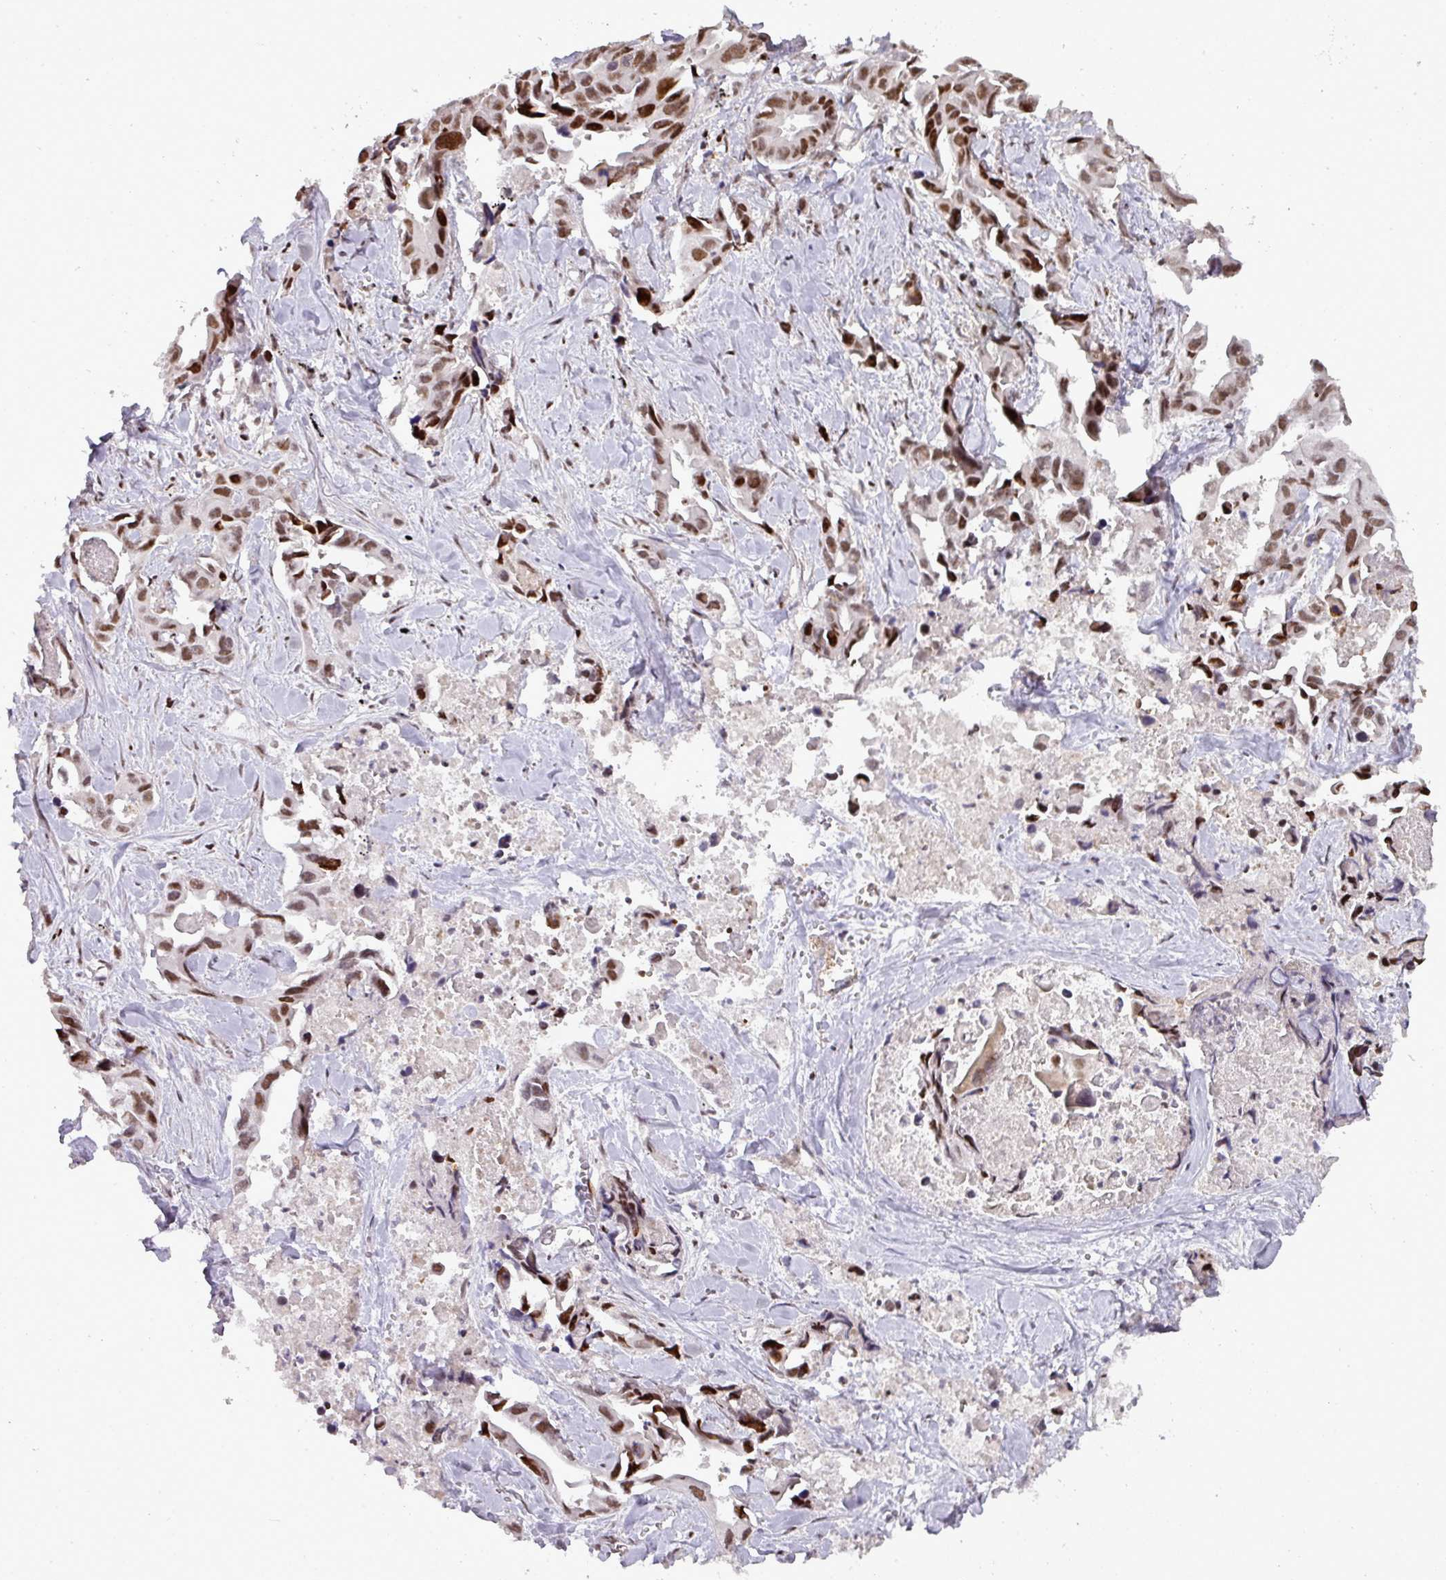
{"staining": {"intensity": "moderate", "quantity": ">75%", "location": "nuclear"}, "tissue": "lung cancer", "cell_type": "Tumor cells", "image_type": "cancer", "snomed": [{"axis": "morphology", "description": "Adenocarcinoma, NOS"}, {"axis": "topography", "description": "Lung"}], "caption": "This photomicrograph displays lung cancer (adenocarcinoma) stained with IHC to label a protein in brown. The nuclear of tumor cells show moderate positivity for the protein. Nuclei are counter-stained blue.", "gene": "MYSM1", "patient": {"sex": "male", "age": 64}}